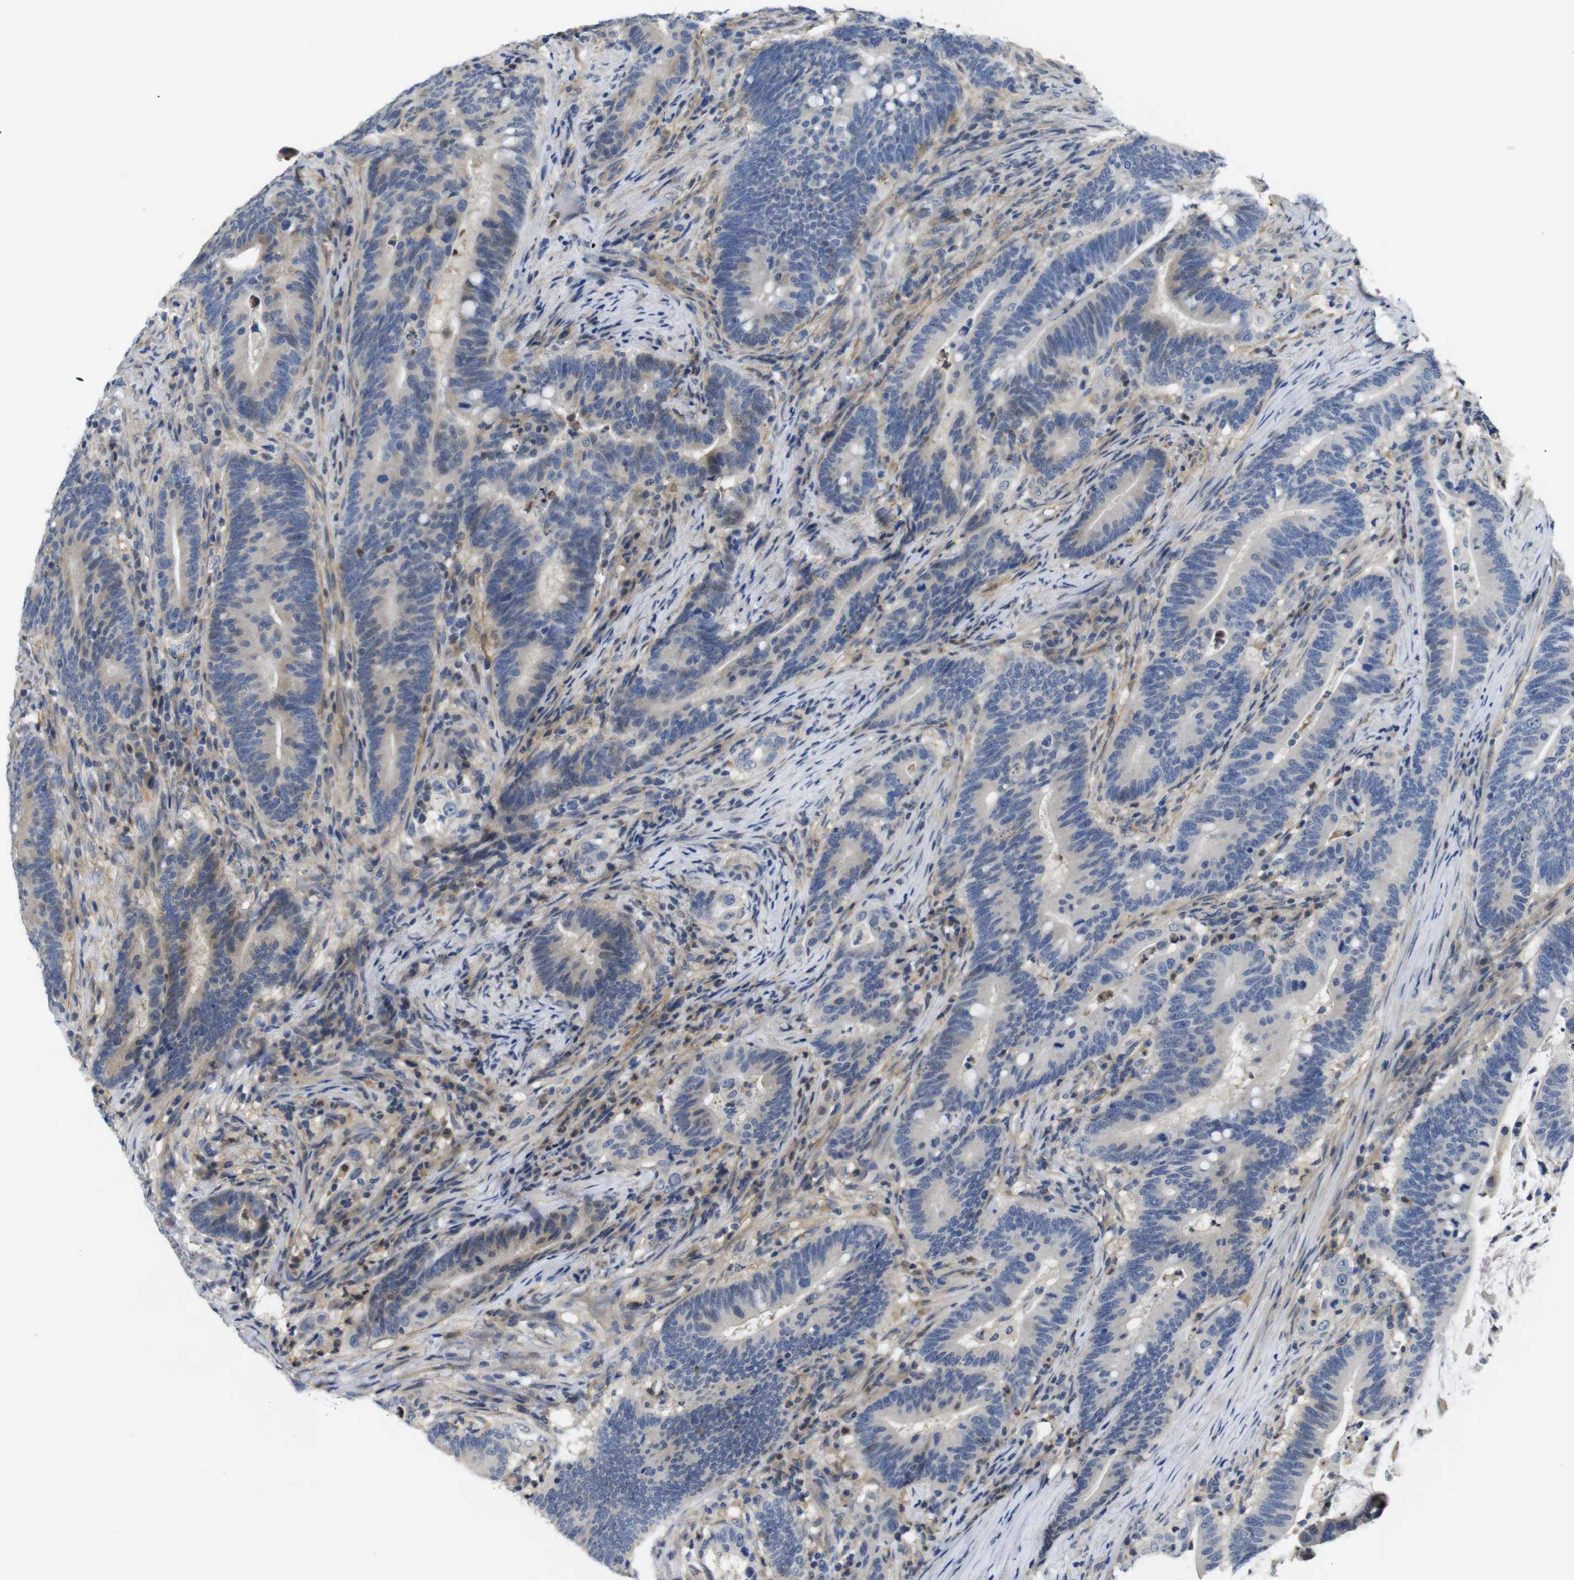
{"staining": {"intensity": "negative", "quantity": "none", "location": "none"}, "tissue": "colorectal cancer", "cell_type": "Tumor cells", "image_type": "cancer", "snomed": [{"axis": "morphology", "description": "Normal tissue, NOS"}, {"axis": "morphology", "description": "Adenocarcinoma, NOS"}, {"axis": "topography", "description": "Colon"}], "caption": "Tumor cells are negative for protein expression in human adenocarcinoma (colorectal).", "gene": "FNTA", "patient": {"sex": "female", "age": 66}}